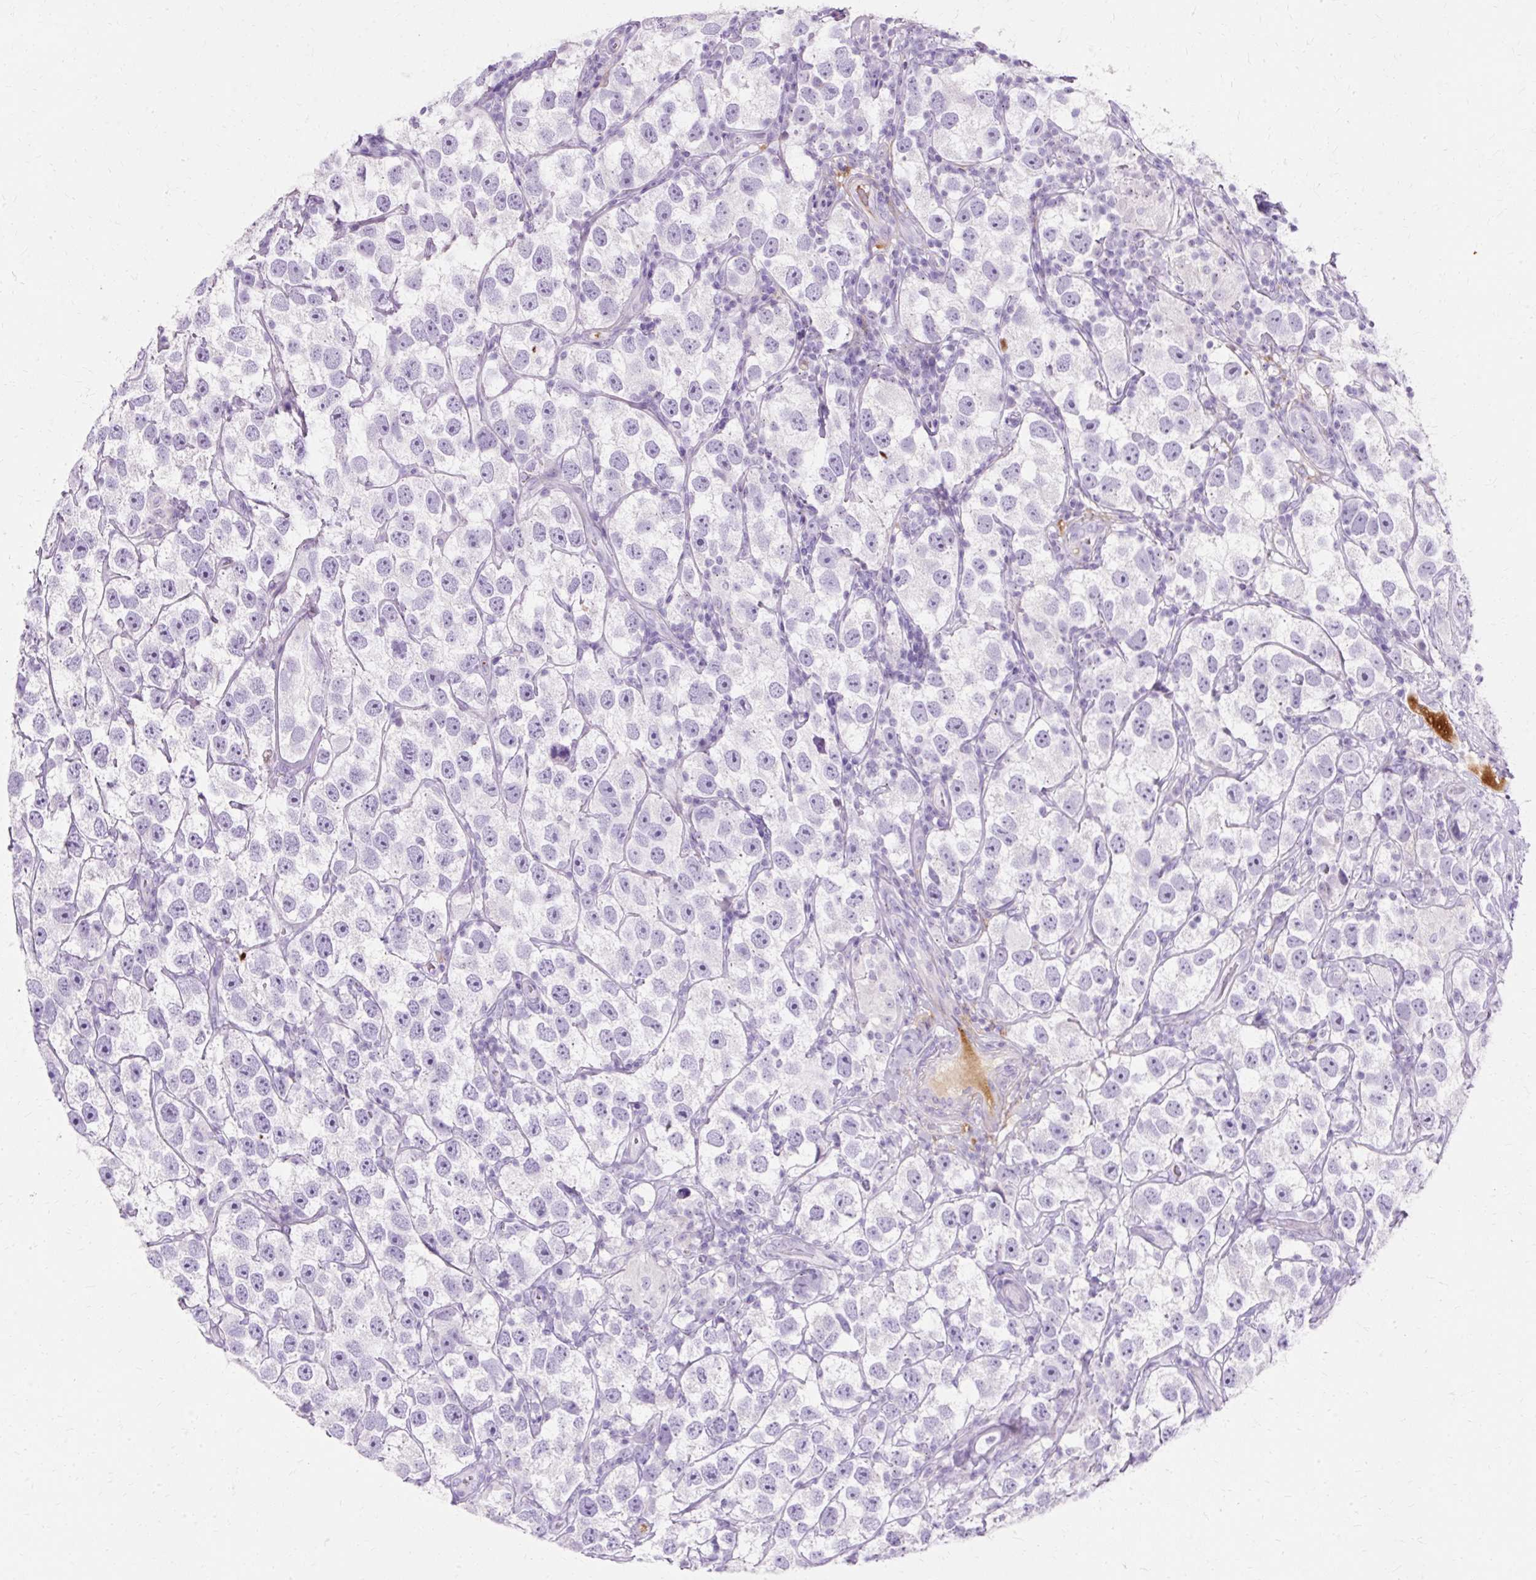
{"staining": {"intensity": "negative", "quantity": "none", "location": "none"}, "tissue": "testis cancer", "cell_type": "Tumor cells", "image_type": "cancer", "snomed": [{"axis": "morphology", "description": "Seminoma, NOS"}, {"axis": "topography", "description": "Testis"}], "caption": "Immunohistochemistry (IHC) micrograph of testis cancer (seminoma) stained for a protein (brown), which shows no positivity in tumor cells.", "gene": "DEFA1", "patient": {"sex": "male", "age": 26}}